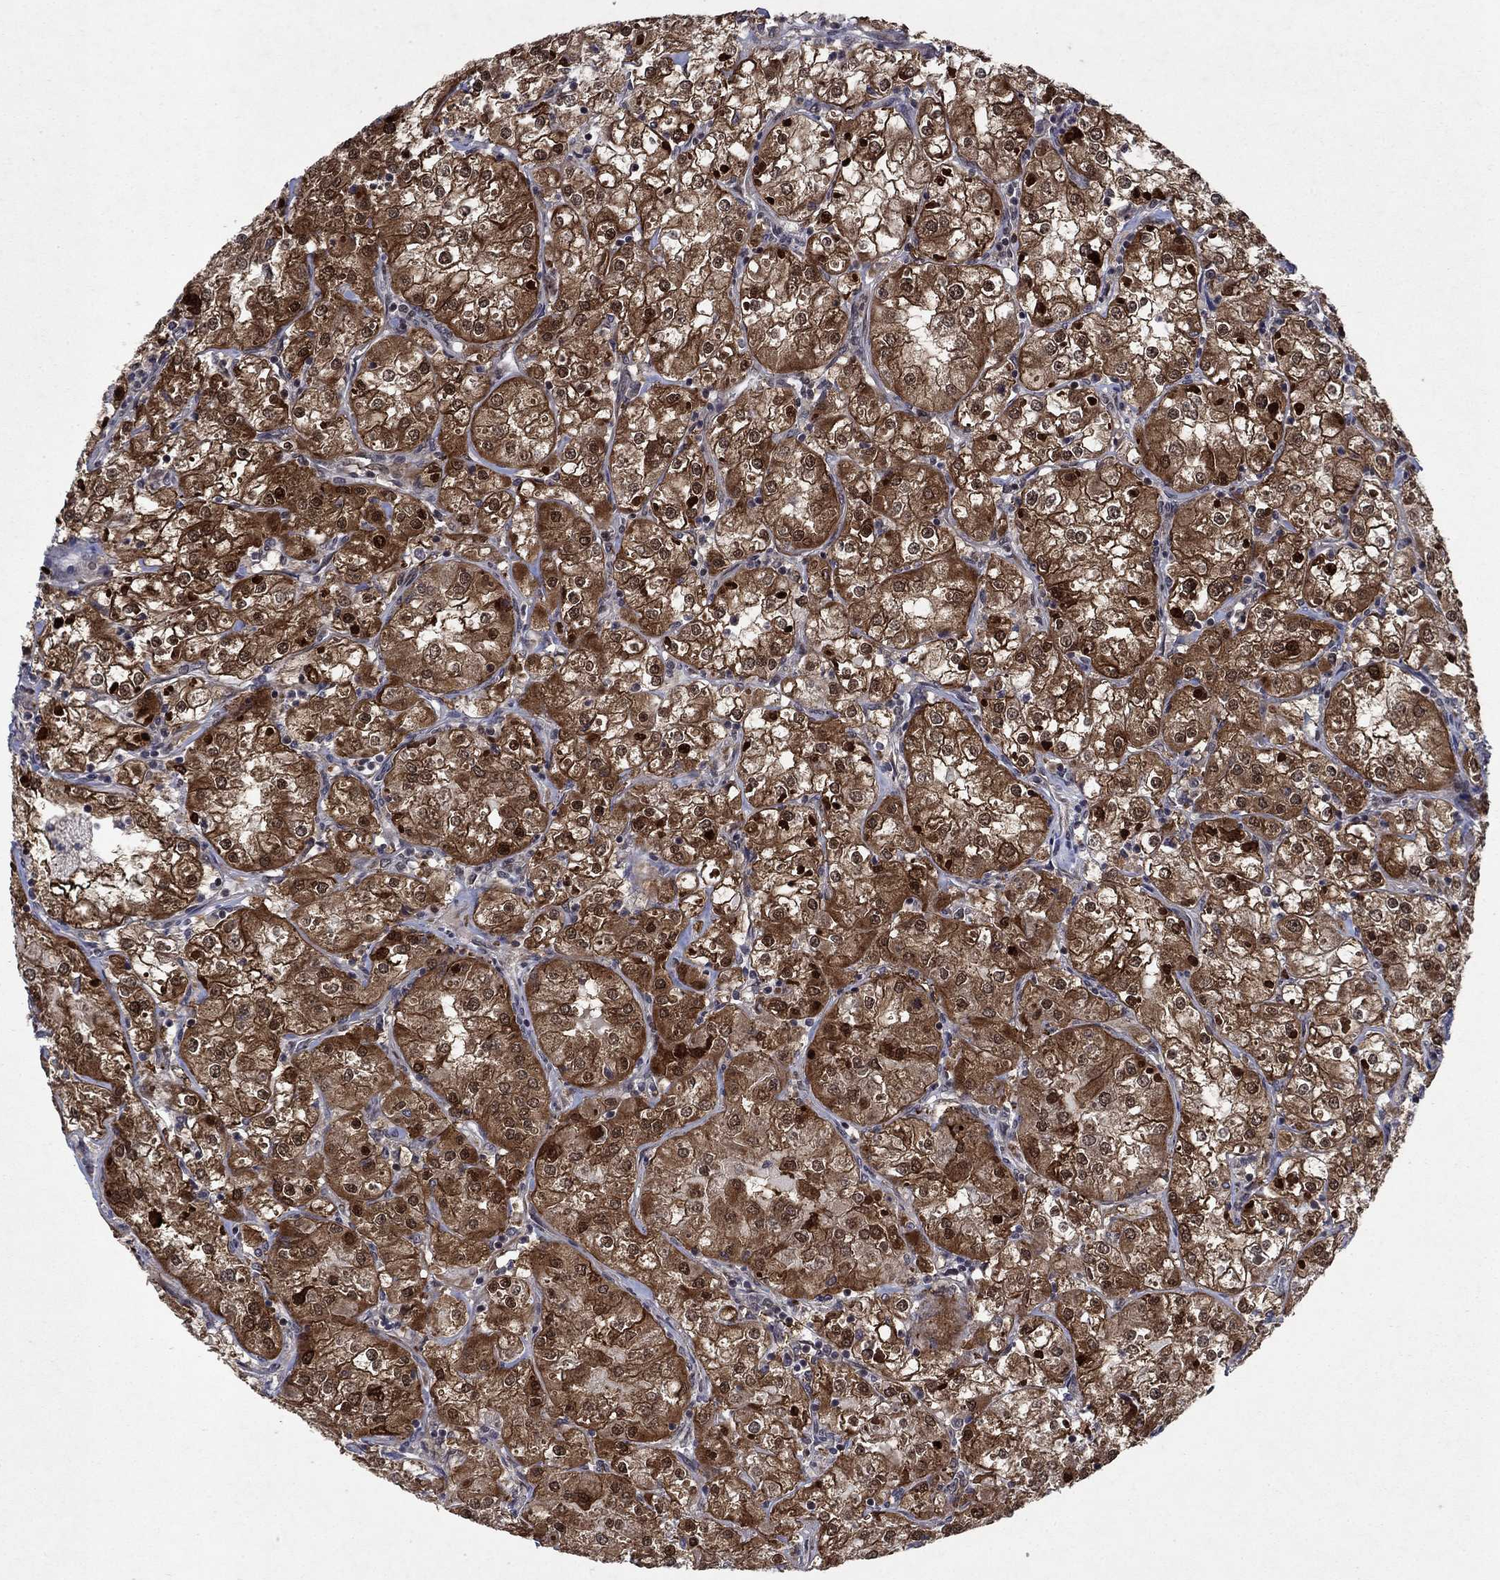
{"staining": {"intensity": "strong", "quantity": "25%-75%", "location": "cytoplasmic/membranous,nuclear"}, "tissue": "renal cancer", "cell_type": "Tumor cells", "image_type": "cancer", "snomed": [{"axis": "morphology", "description": "Adenocarcinoma, NOS"}, {"axis": "topography", "description": "Kidney"}], "caption": "Immunohistochemical staining of renal adenocarcinoma demonstrates strong cytoplasmic/membranous and nuclear protein positivity in approximately 25%-75% of tumor cells.", "gene": "PRICKLE4", "patient": {"sex": "male", "age": 77}}